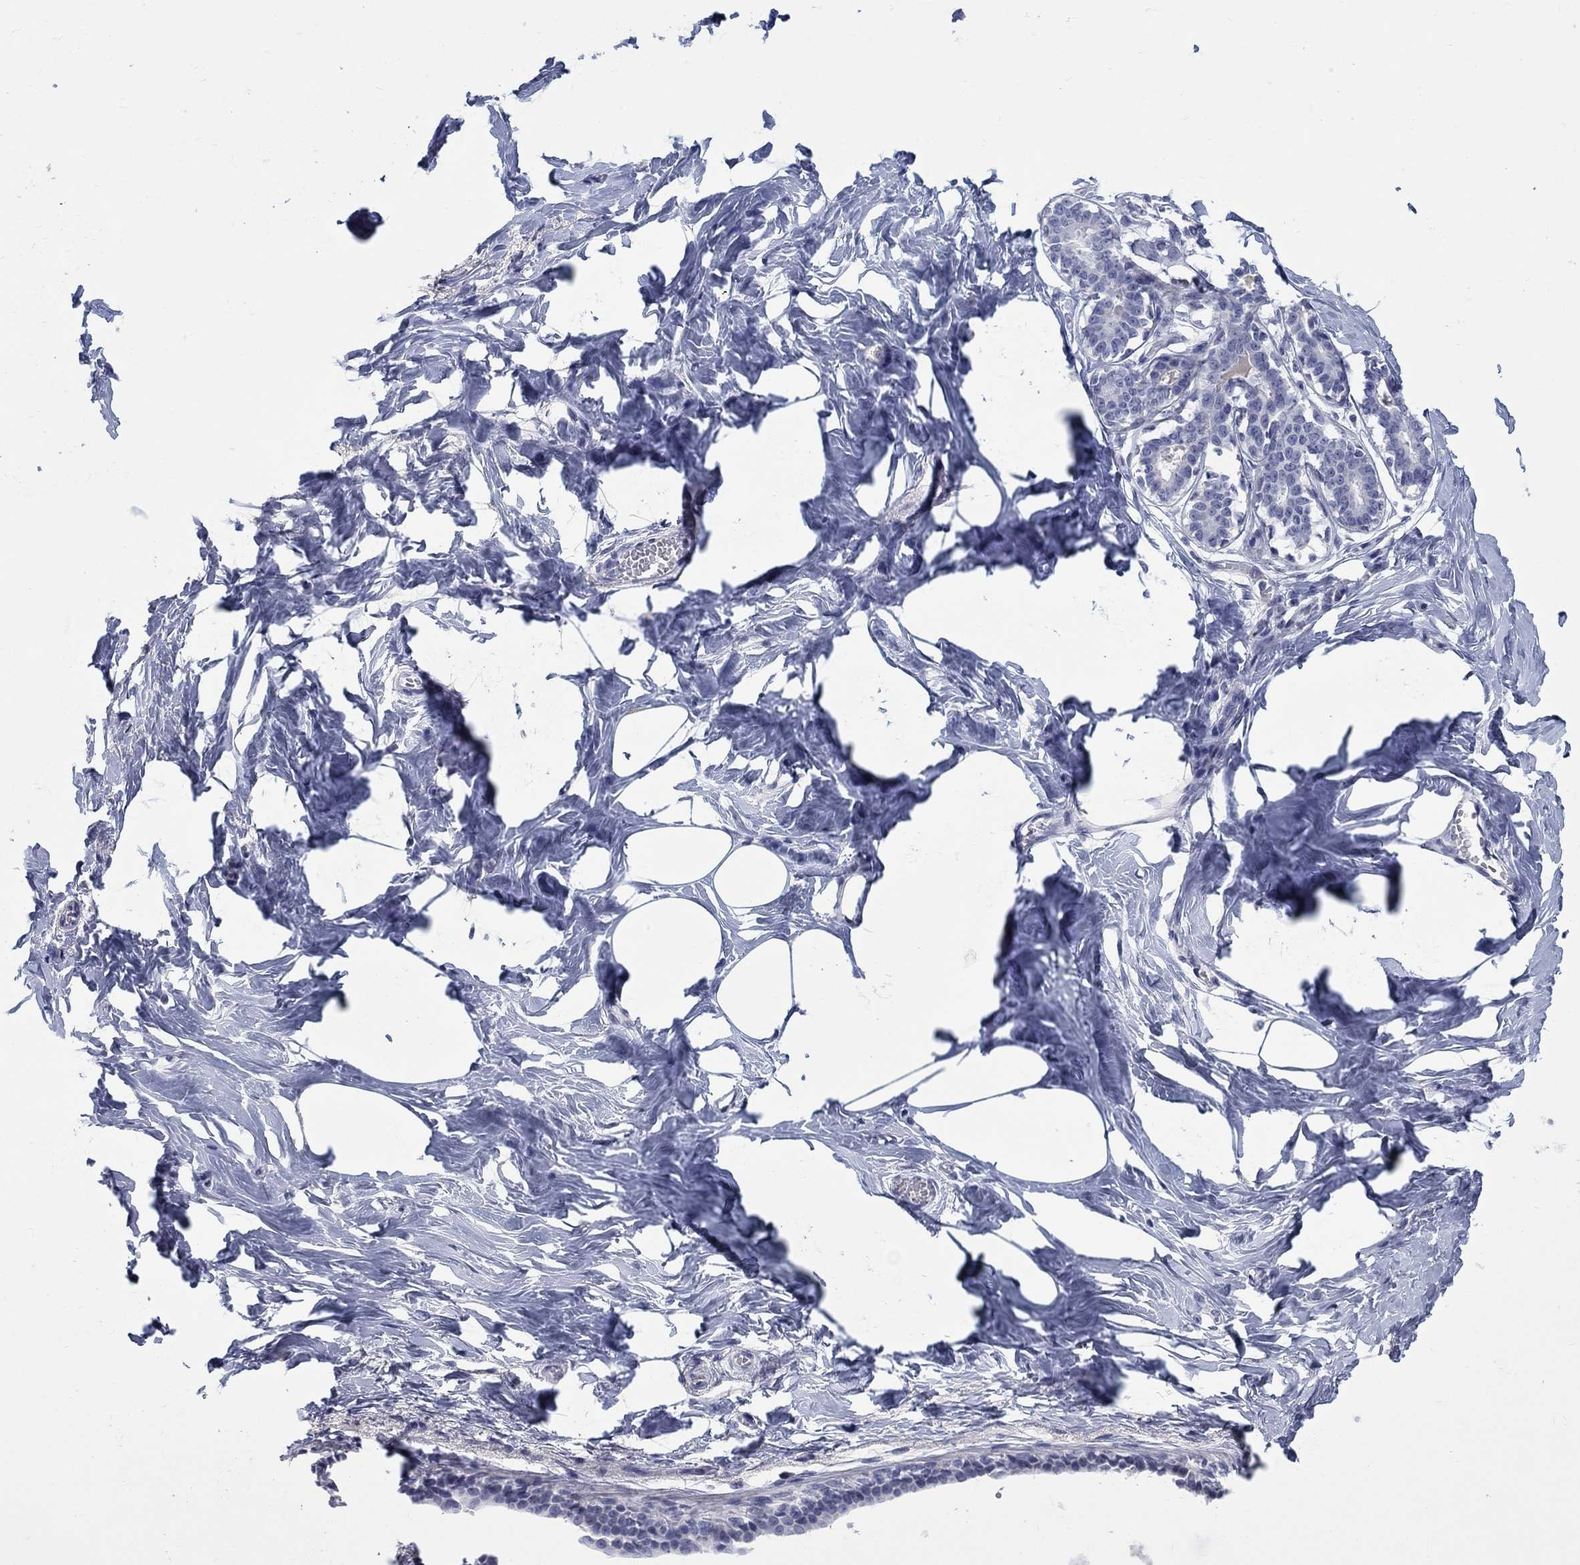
{"staining": {"intensity": "negative", "quantity": "none", "location": "none"}, "tissue": "breast", "cell_type": "Adipocytes", "image_type": "normal", "snomed": [{"axis": "morphology", "description": "Normal tissue, NOS"}, {"axis": "morphology", "description": "Lobular carcinoma, in situ"}, {"axis": "topography", "description": "Breast"}], "caption": "This is an IHC histopathology image of unremarkable human breast. There is no positivity in adipocytes.", "gene": "ELAVL4", "patient": {"sex": "female", "age": 35}}